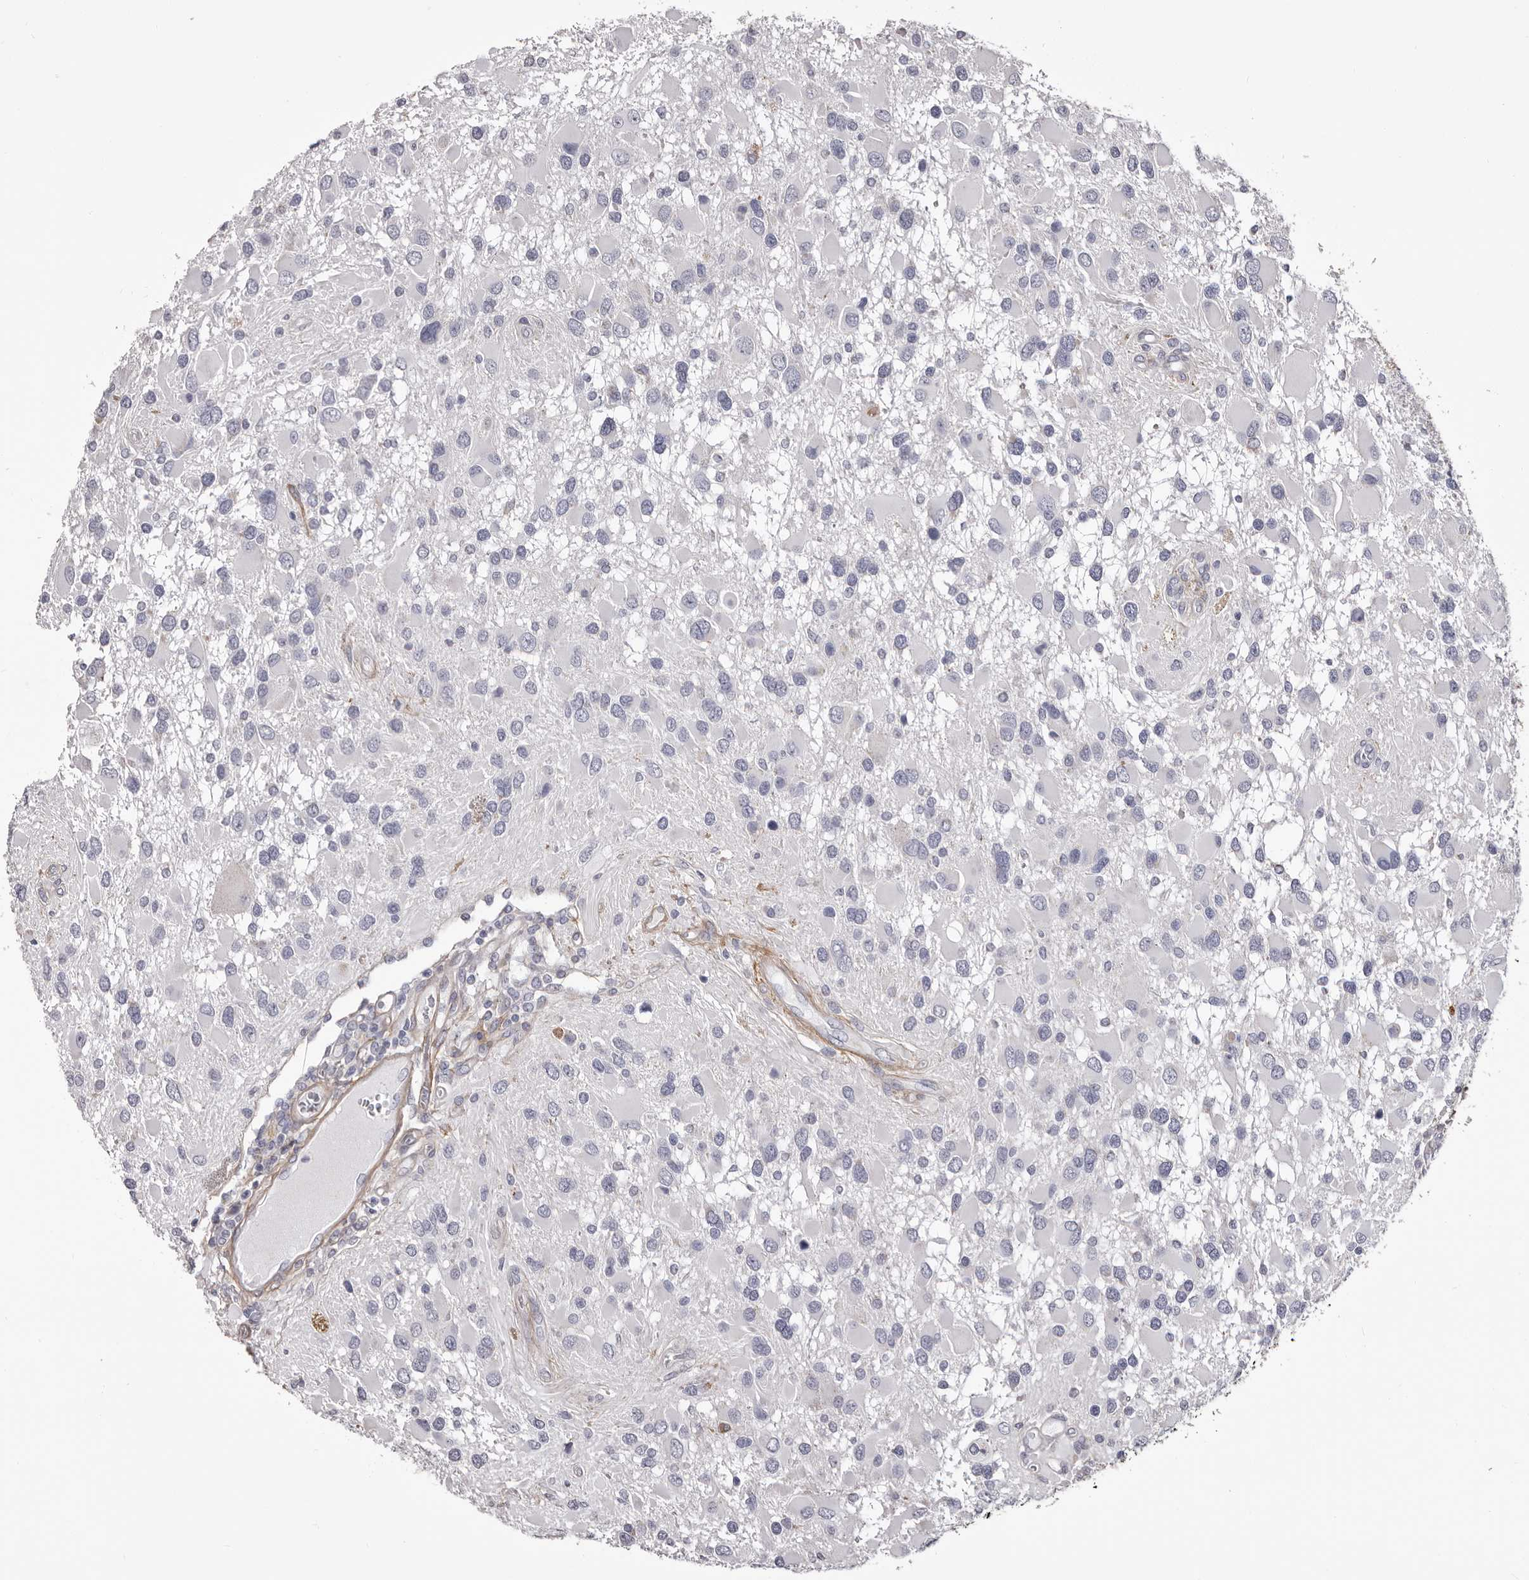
{"staining": {"intensity": "negative", "quantity": "none", "location": "none"}, "tissue": "glioma", "cell_type": "Tumor cells", "image_type": "cancer", "snomed": [{"axis": "morphology", "description": "Glioma, malignant, High grade"}, {"axis": "topography", "description": "Brain"}], "caption": "This is an immunohistochemistry (IHC) micrograph of malignant glioma (high-grade). There is no staining in tumor cells.", "gene": "COL6A1", "patient": {"sex": "male", "age": 53}}